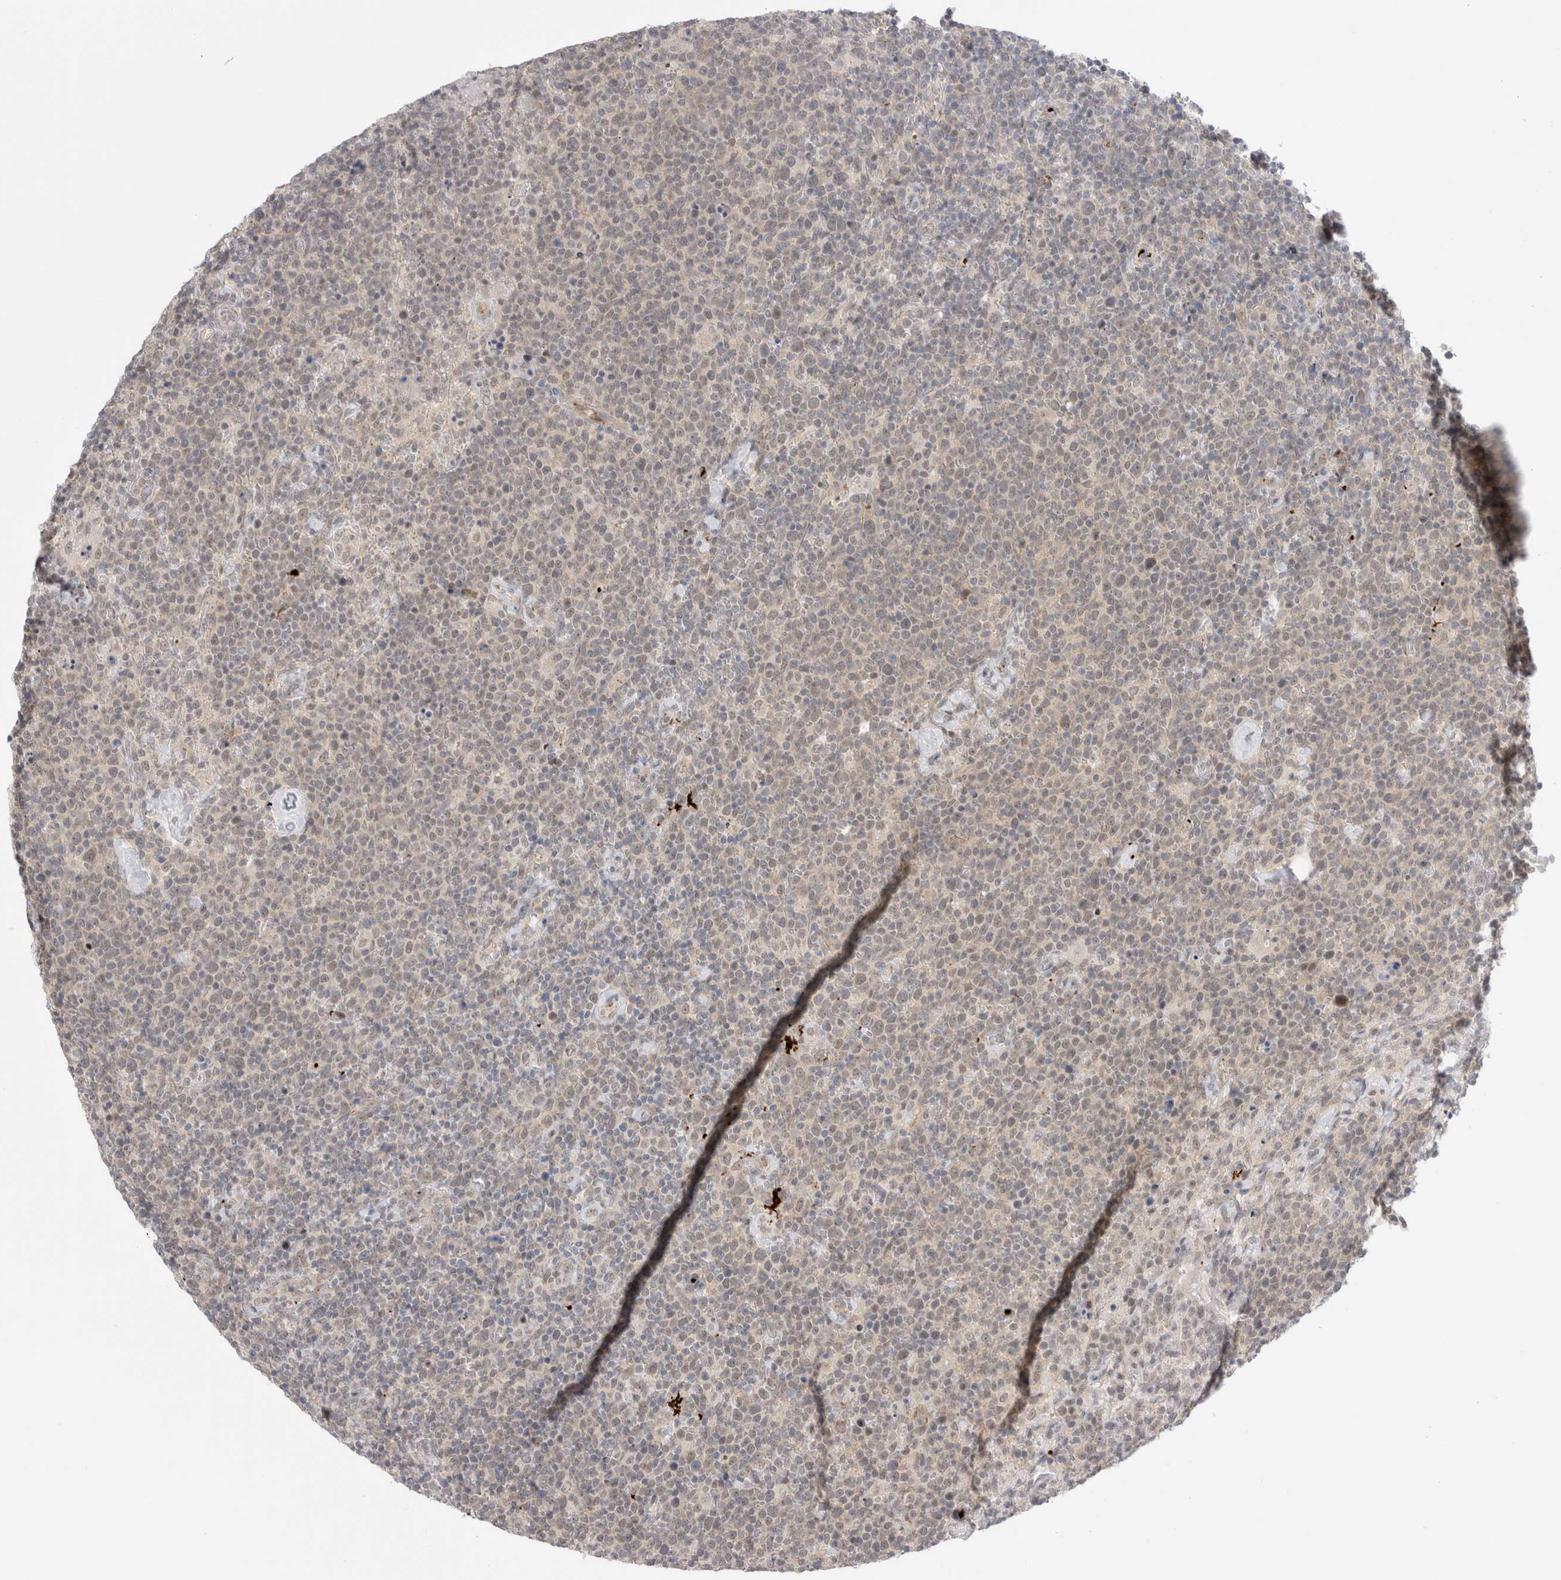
{"staining": {"intensity": "weak", "quantity": "<25%", "location": "nuclear"}, "tissue": "lymphoma", "cell_type": "Tumor cells", "image_type": "cancer", "snomed": [{"axis": "morphology", "description": "Malignant lymphoma, non-Hodgkin's type, High grade"}, {"axis": "topography", "description": "Lymph node"}], "caption": "Photomicrograph shows no protein expression in tumor cells of lymphoma tissue.", "gene": "VPS28", "patient": {"sex": "male", "age": 61}}